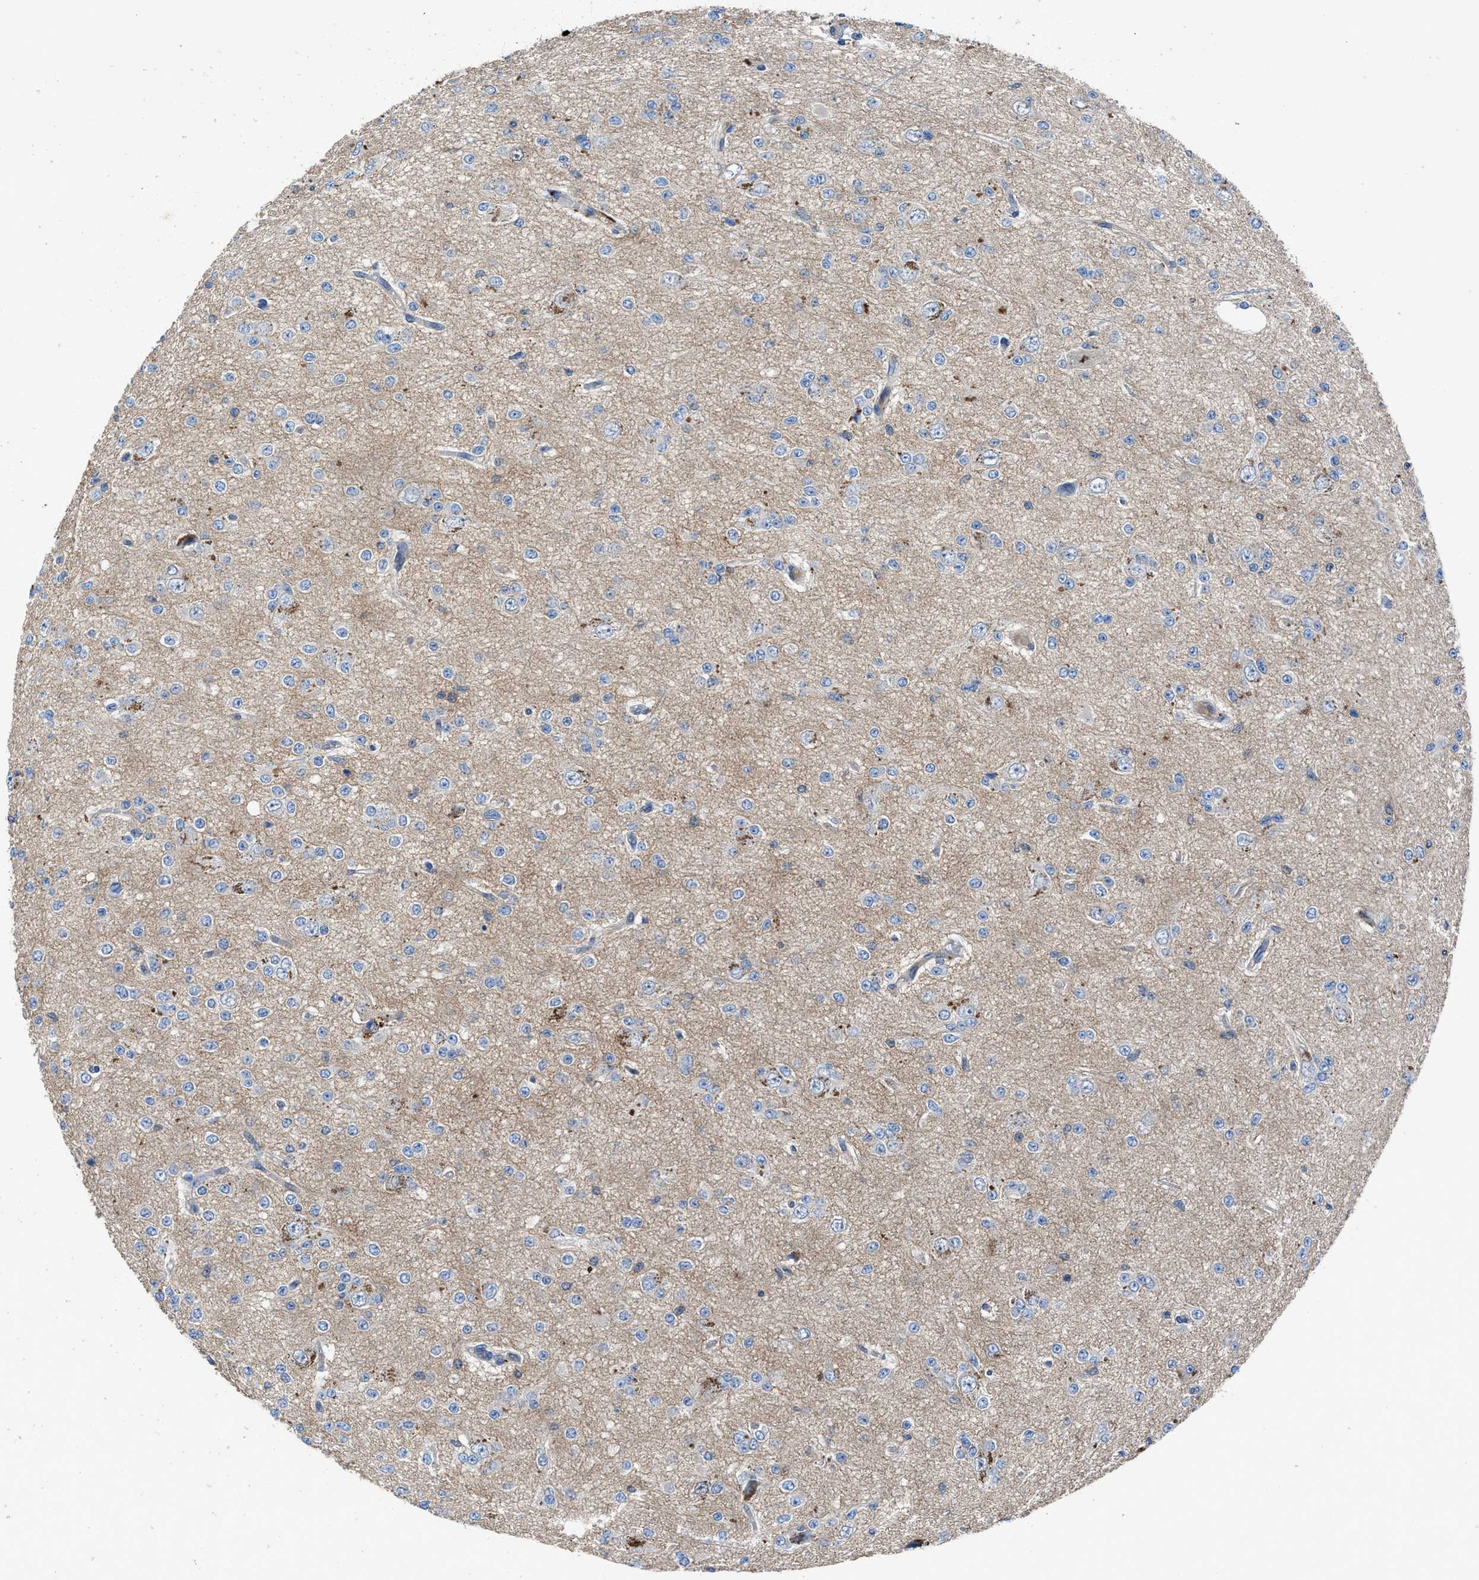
{"staining": {"intensity": "weak", "quantity": "<25%", "location": "cytoplasmic/membranous"}, "tissue": "glioma", "cell_type": "Tumor cells", "image_type": "cancer", "snomed": [{"axis": "morphology", "description": "Glioma, malignant, Low grade"}, {"axis": "topography", "description": "Brain"}], "caption": "An immunohistochemistry micrograph of malignant glioma (low-grade) is shown. There is no staining in tumor cells of malignant glioma (low-grade).", "gene": "PTGFRN", "patient": {"sex": "male", "age": 38}}